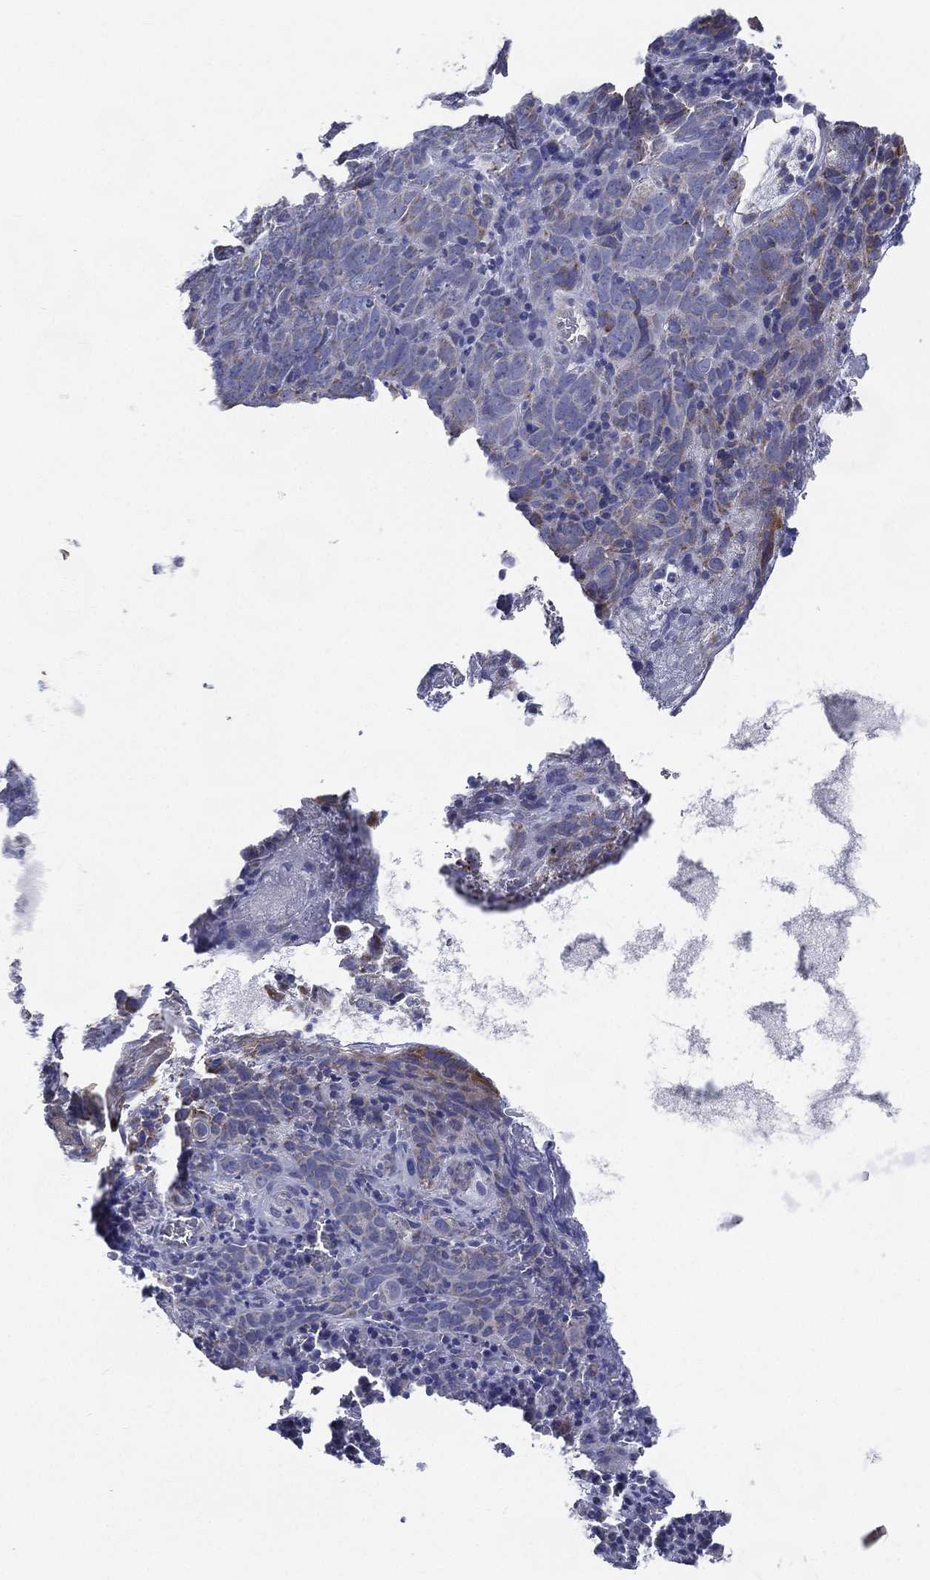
{"staining": {"intensity": "weak", "quantity": "<25%", "location": "cytoplasmic/membranous"}, "tissue": "skin cancer", "cell_type": "Tumor cells", "image_type": "cancer", "snomed": [{"axis": "morphology", "description": "Squamous cell carcinoma, NOS"}, {"axis": "topography", "description": "Skin"}, {"axis": "topography", "description": "Anal"}], "caption": "IHC histopathology image of squamous cell carcinoma (skin) stained for a protein (brown), which shows no staining in tumor cells.", "gene": "PWWP3A", "patient": {"sex": "female", "age": 51}}